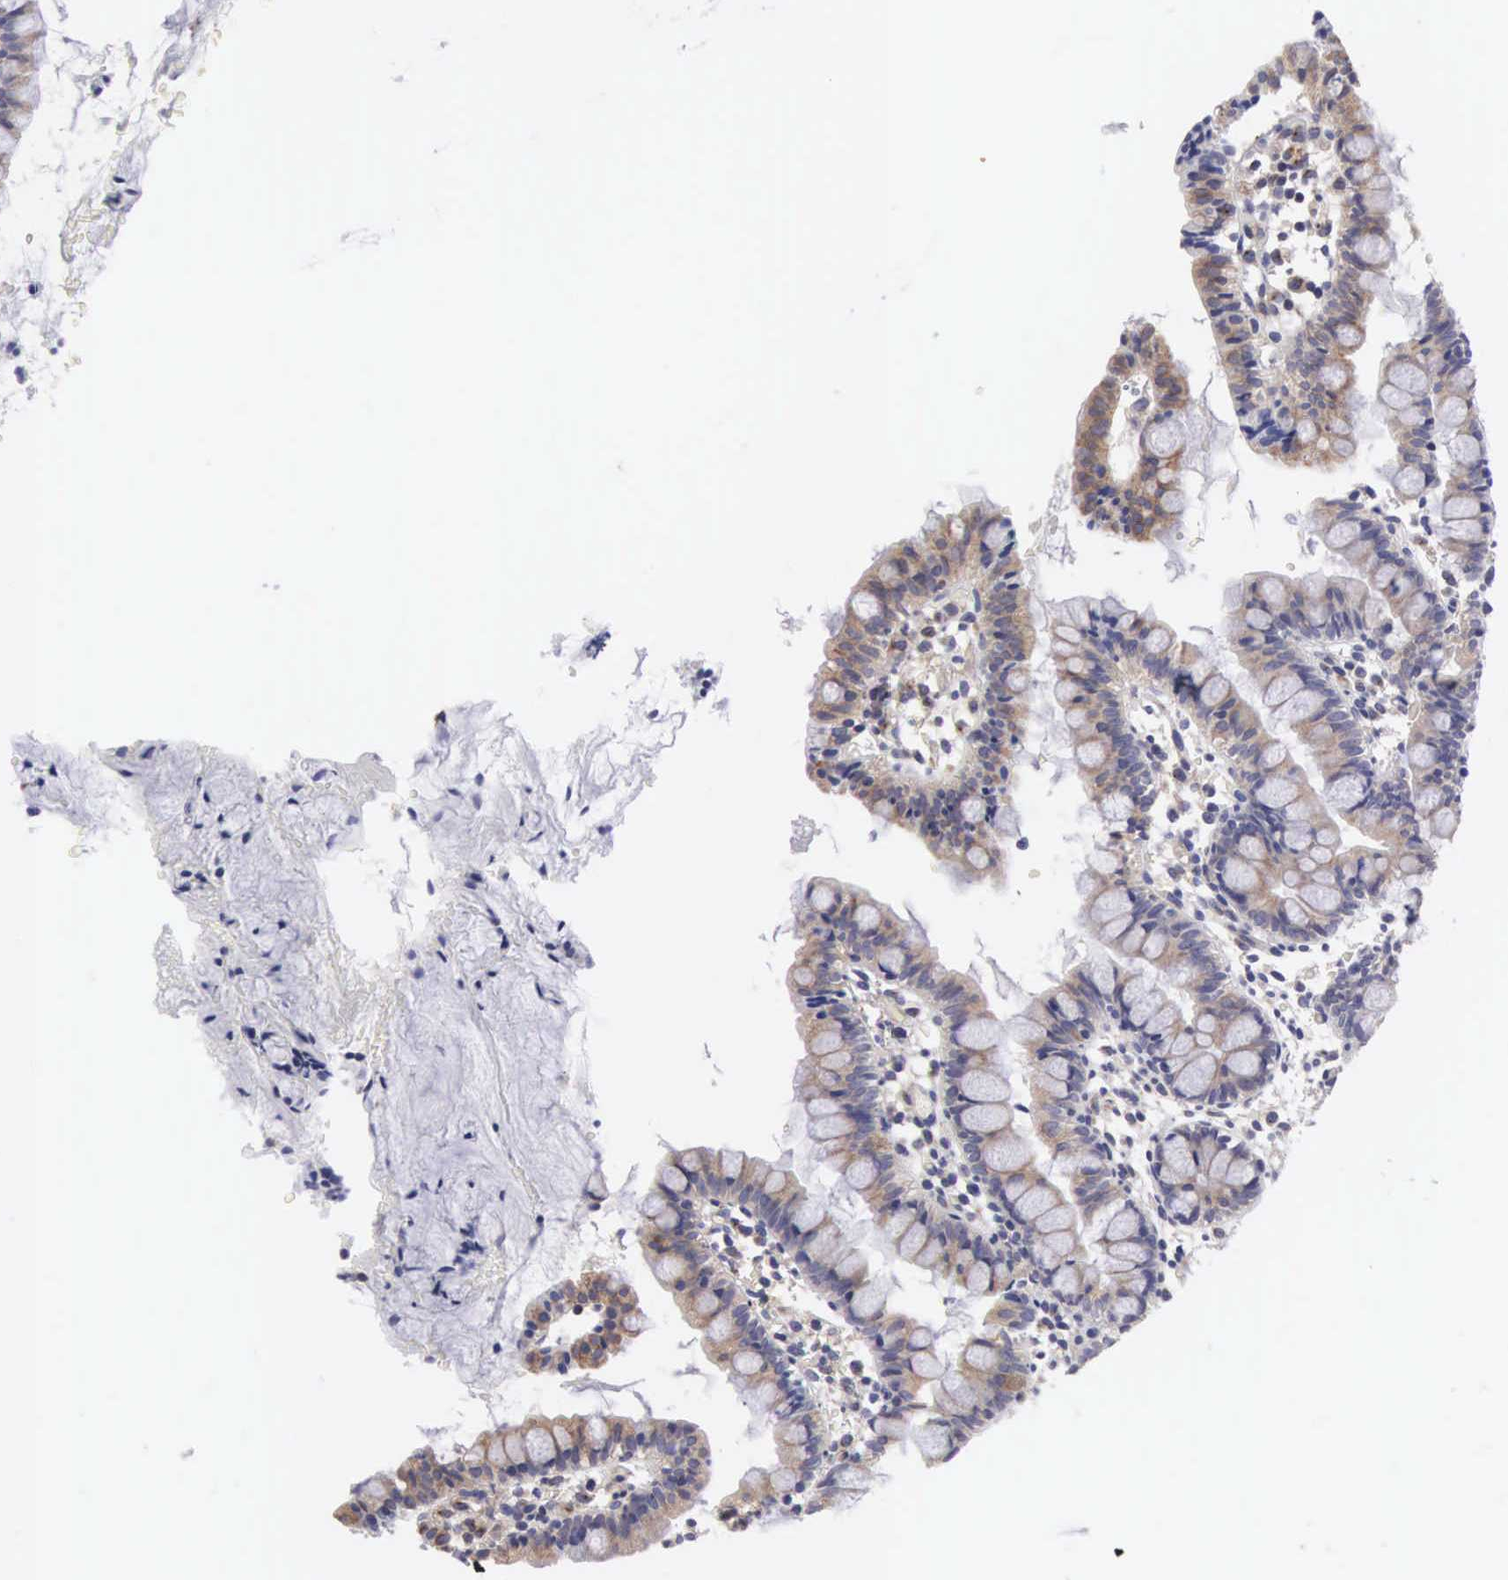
{"staining": {"intensity": "weak", "quantity": "<25%", "location": "cytoplasmic/membranous"}, "tissue": "small intestine", "cell_type": "Glandular cells", "image_type": "normal", "snomed": [{"axis": "morphology", "description": "Normal tissue, NOS"}, {"axis": "topography", "description": "Small intestine"}], "caption": "Immunohistochemistry (IHC) of unremarkable small intestine reveals no staining in glandular cells.", "gene": "SLITRK4", "patient": {"sex": "male", "age": 1}}